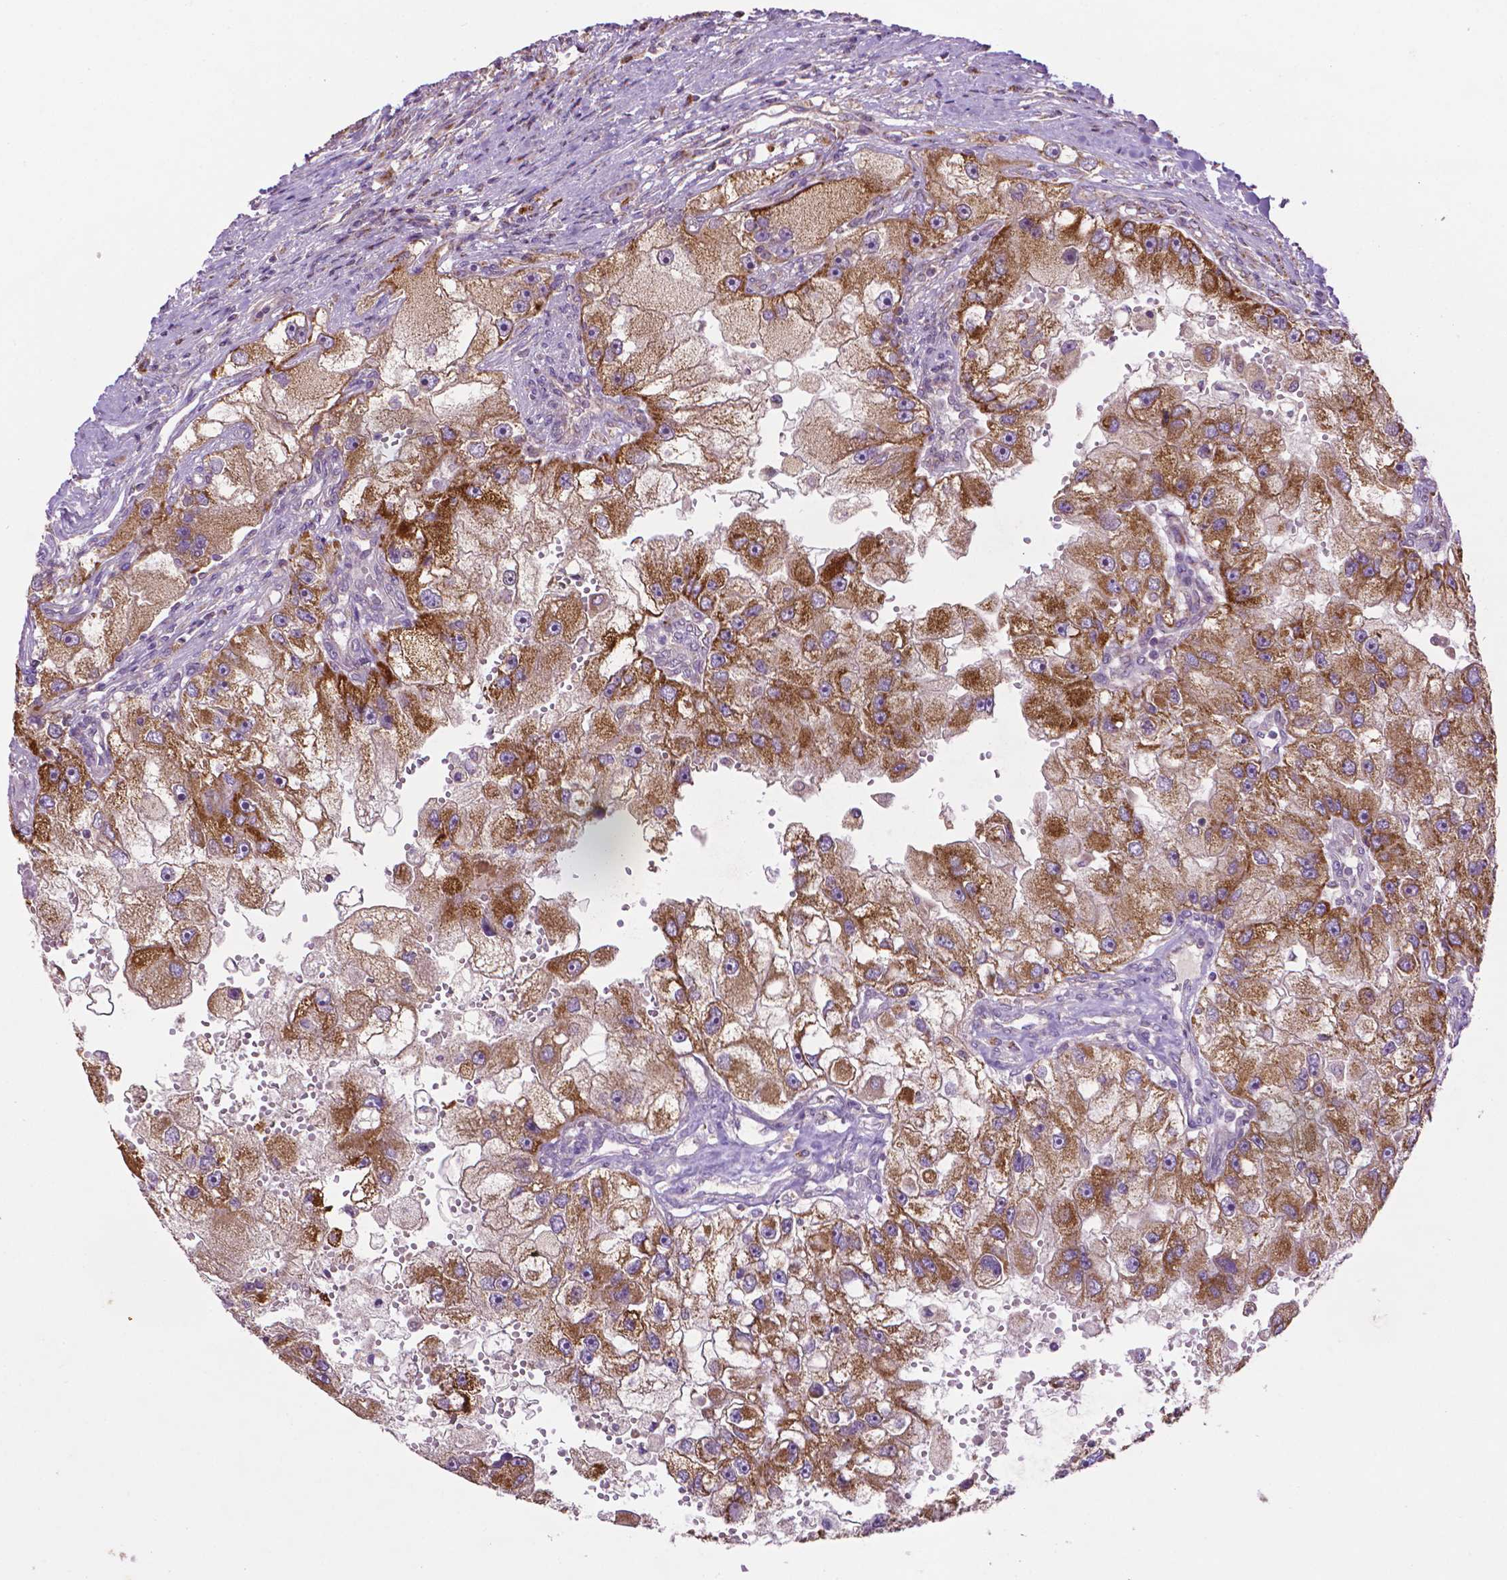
{"staining": {"intensity": "strong", "quantity": ">75%", "location": "cytoplasmic/membranous"}, "tissue": "renal cancer", "cell_type": "Tumor cells", "image_type": "cancer", "snomed": [{"axis": "morphology", "description": "Adenocarcinoma, NOS"}, {"axis": "topography", "description": "Kidney"}], "caption": "IHC (DAB (3,3'-diaminobenzidine)) staining of renal cancer displays strong cytoplasmic/membranous protein staining in about >75% of tumor cells. Using DAB (brown) and hematoxylin (blue) stains, captured at high magnification using brightfield microscopy.", "gene": "ILVBL", "patient": {"sex": "male", "age": 63}}